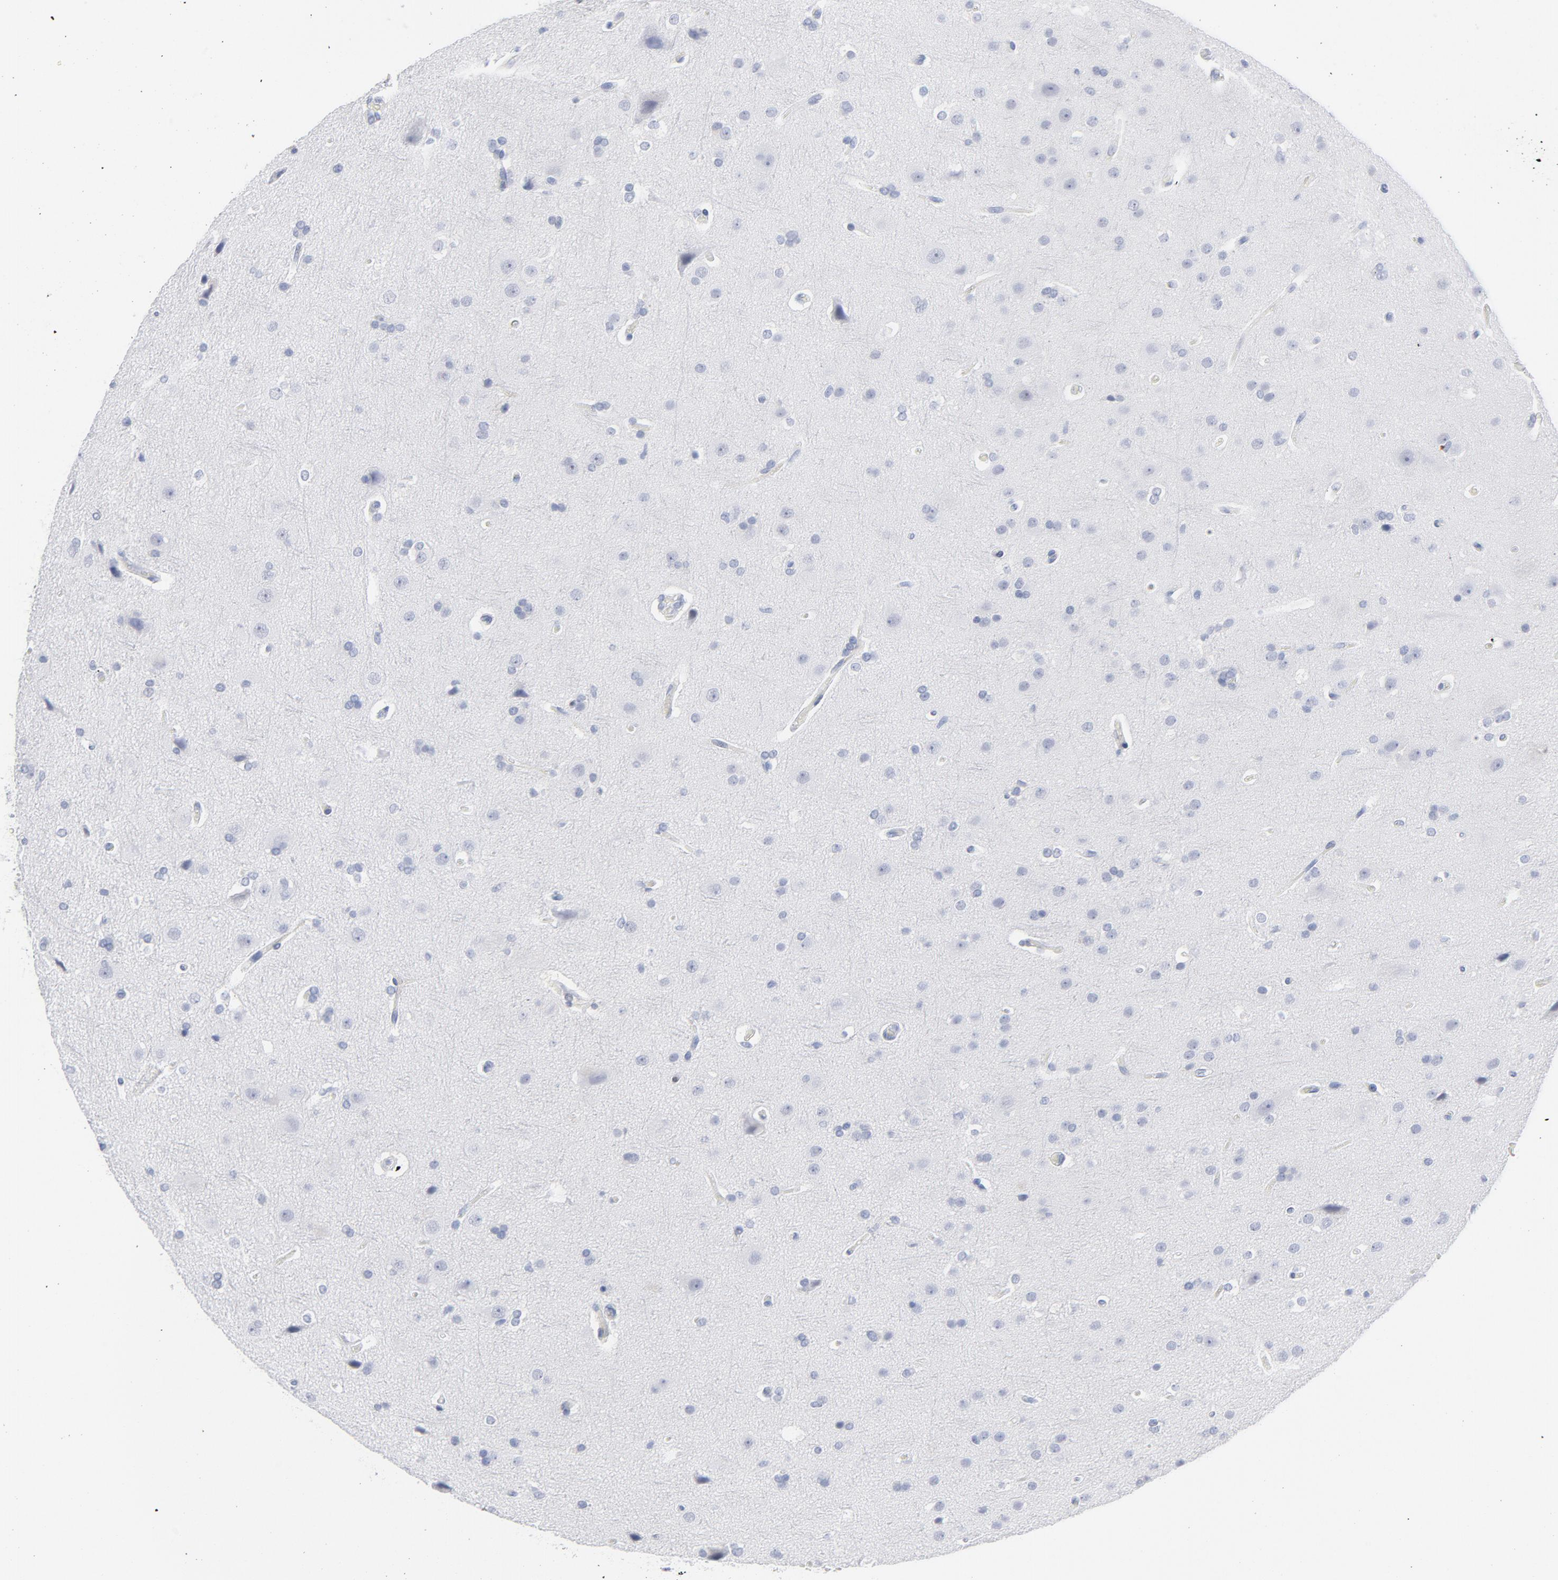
{"staining": {"intensity": "negative", "quantity": "none", "location": "none"}, "tissue": "glioma", "cell_type": "Tumor cells", "image_type": "cancer", "snomed": [{"axis": "morphology", "description": "Glioma, malignant, Low grade"}, {"axis": "topography", "description": "Cerebral cortex"}], "caption": "Immunohistochemistry (IHC) image of neoplastic tissue: malignant low-grade glioma stained with DAB (3,3'-diaminobenzidine) displays no significant protein staining in tumor cells.", "gene": "P2RY8", "patient": {"sex": "female", "age": 47}}